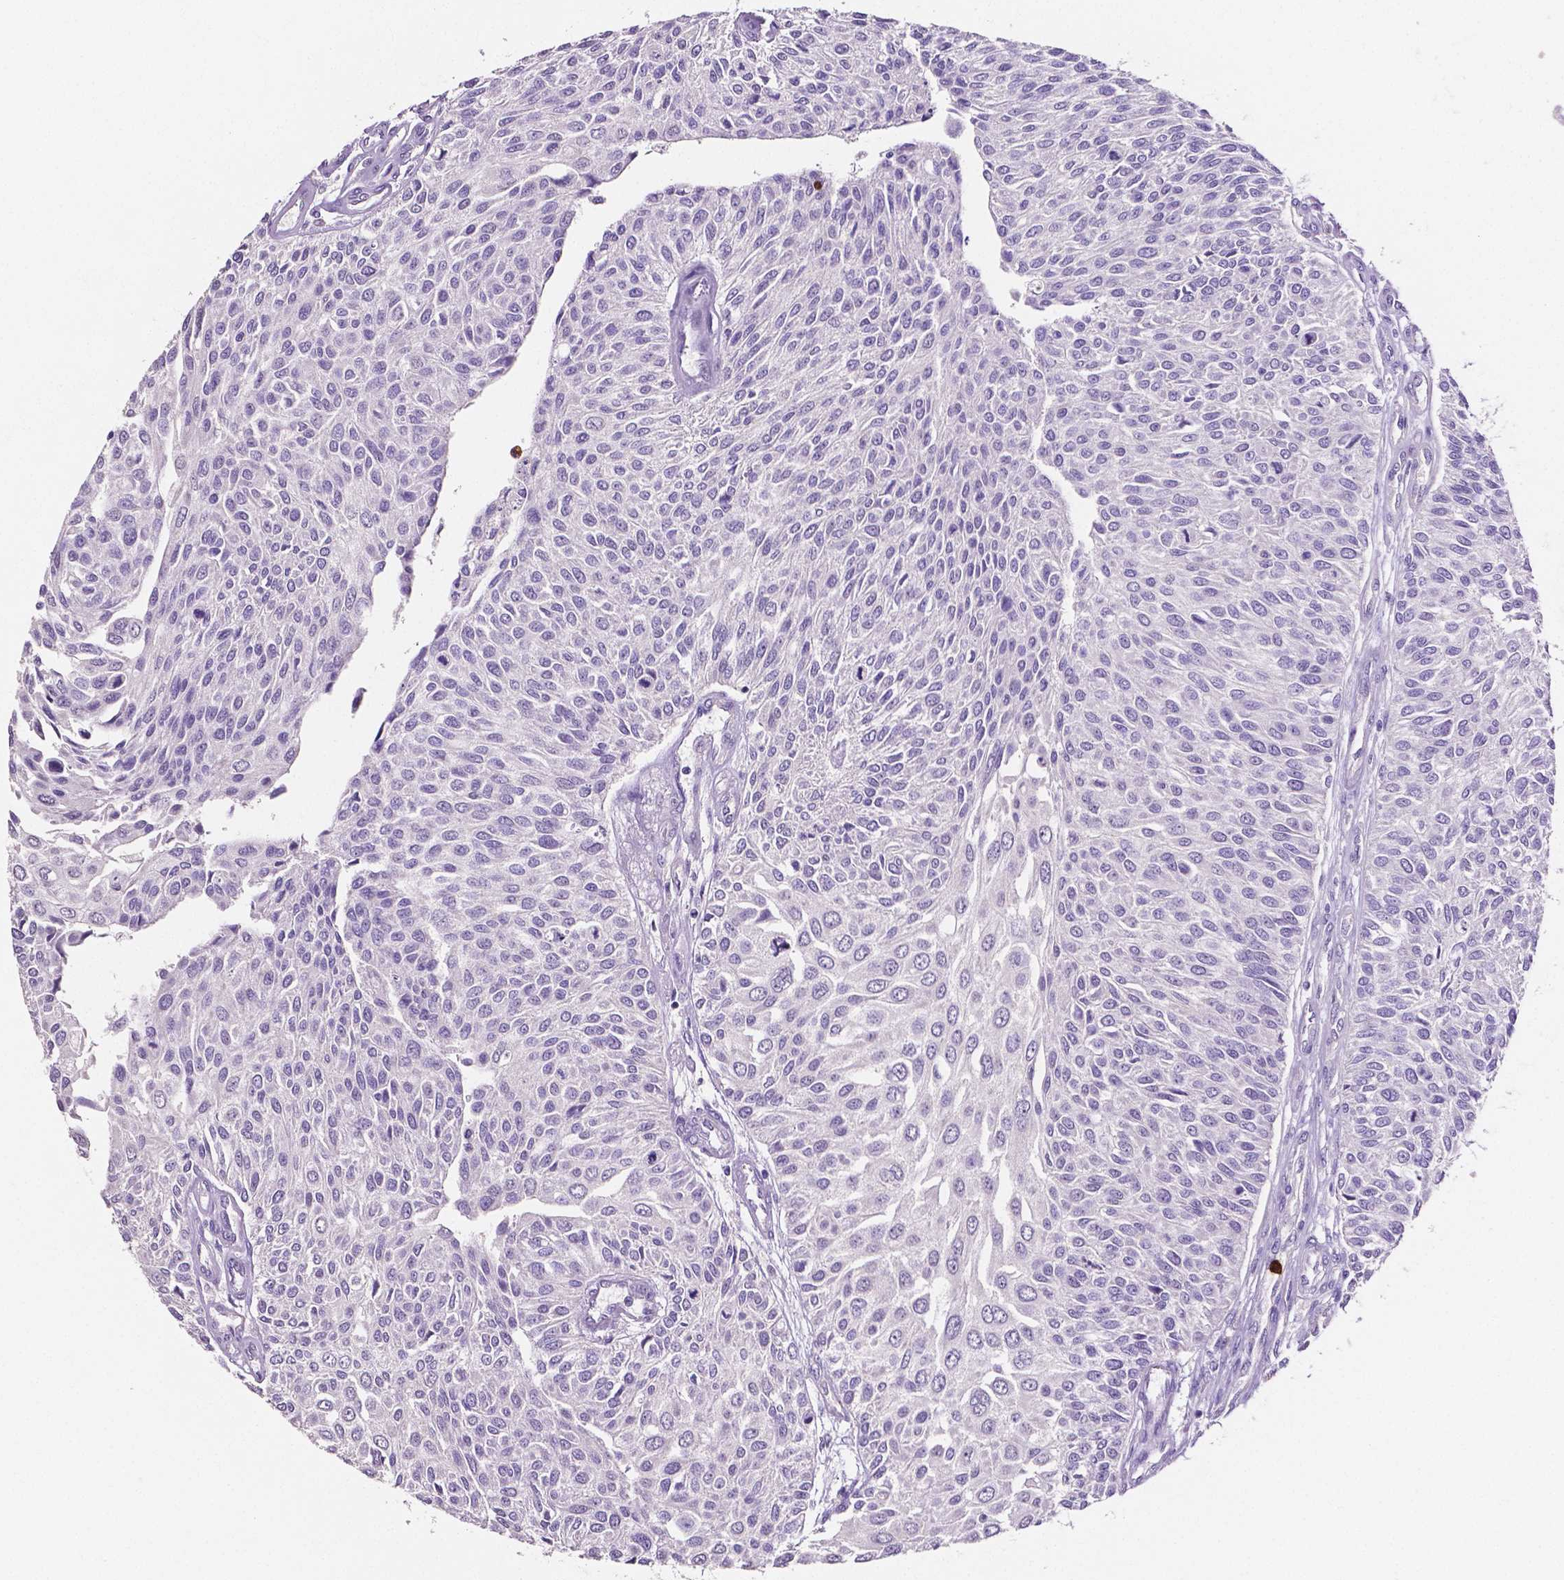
{"staining": {"intensity": "negative", "quantity": "none", "location": "none"}, "tissue": "urothelial cancer", "cell_type": "Tumor cells", "image_type": "cancer", "snomed": [{"axis": "morphology", "description": "Urothelial carcinoma, NOS"}, {"axis": "topography", "description": "Urinary bladder"}], "caption": "DAB immunohistochemical staining of transitional cell carcinoma reveals no significant positivity in tumor cells. (DAB IHC with hematoxylin counter stain).", "gene": "MMP9", "patient": {"sex": "male", "age": 55}}